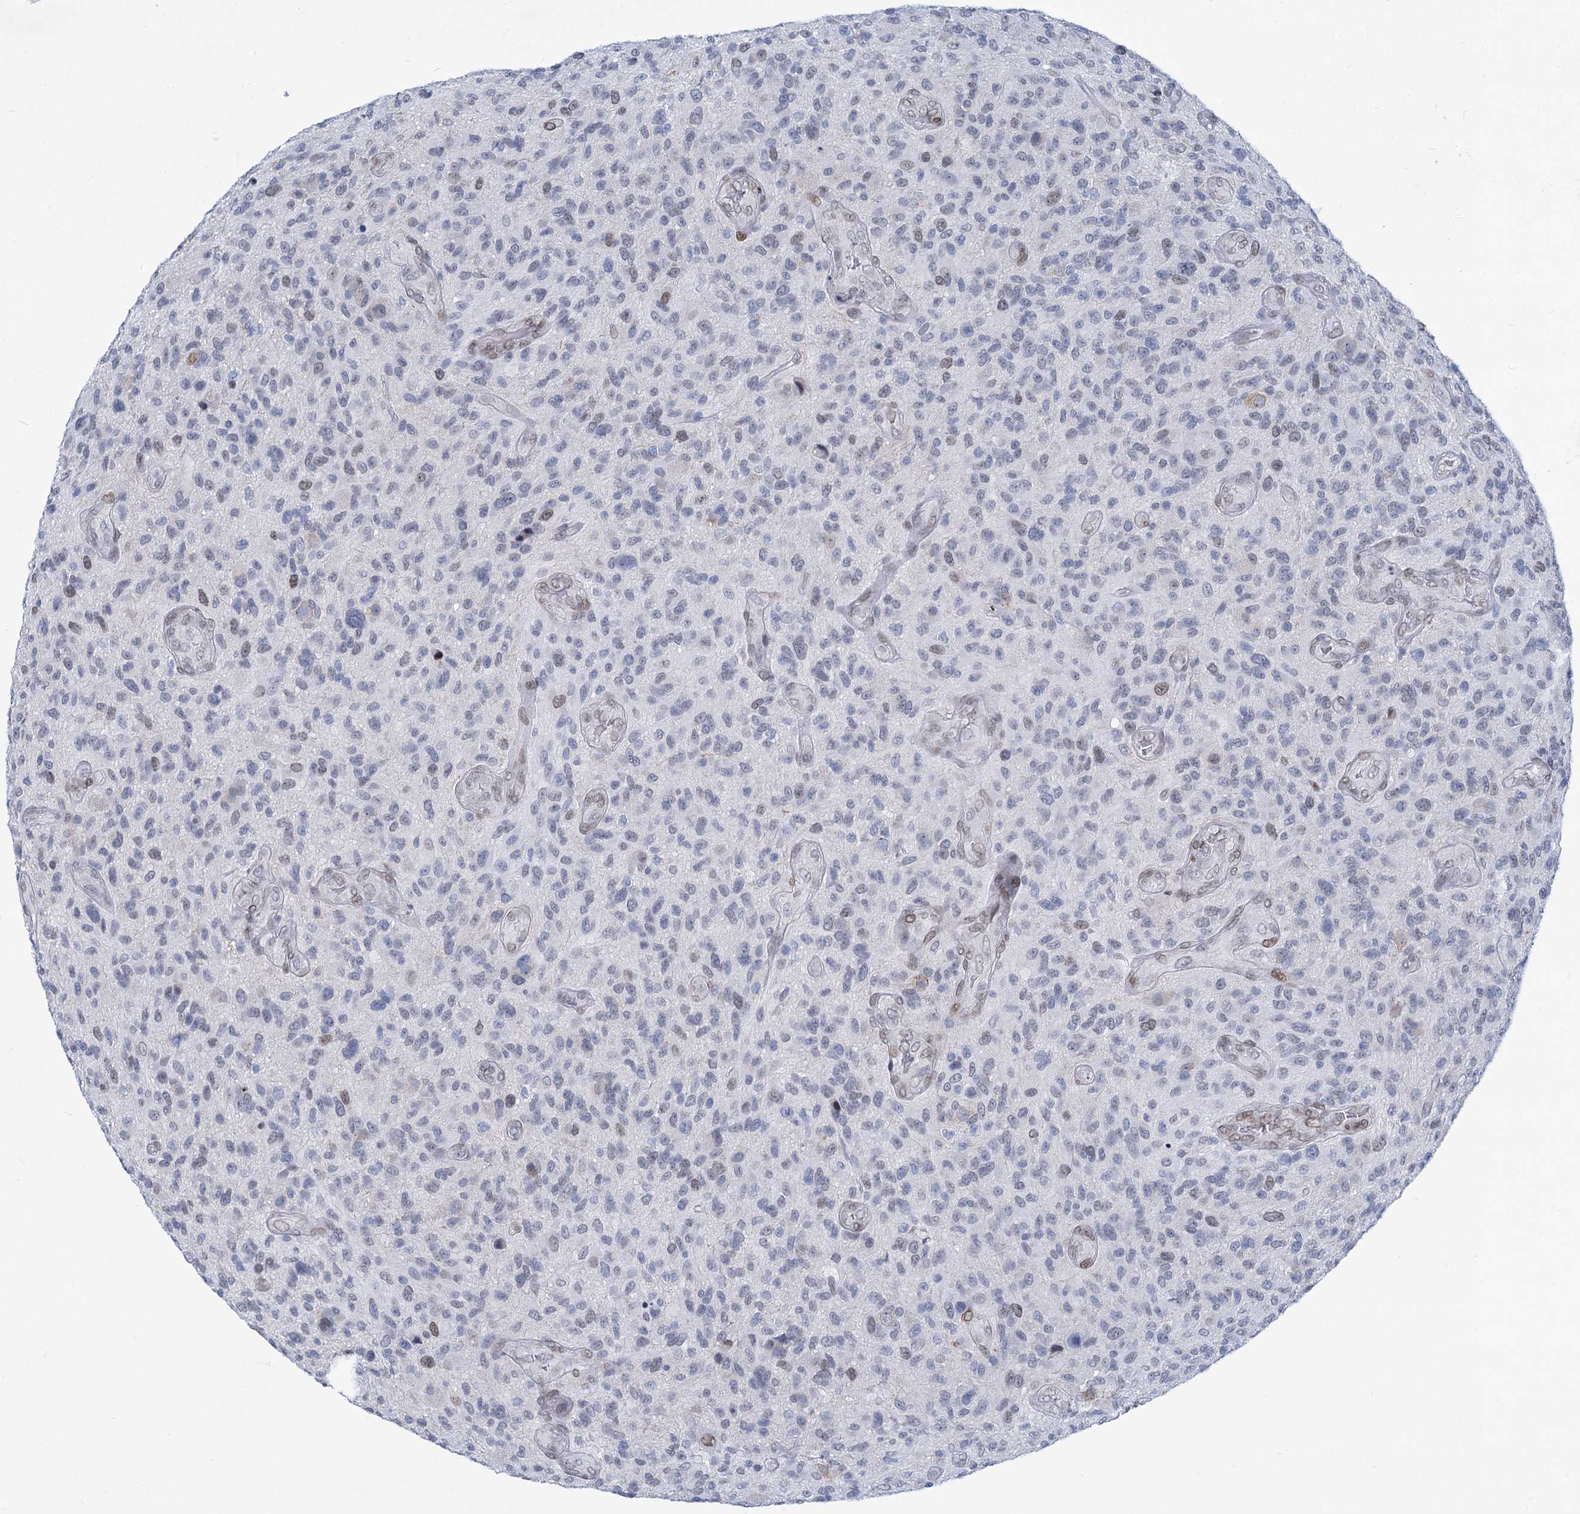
{"staining": {"intensity": "negative", "quantity": "none", "location": "none"}, "tissue": "glioma", "cell_type": "Tumor cells", "image_type": "cancer", "snomed": [{"axis": "morphology", "description": "Glioma, malignant, High grade"}, {"axis": "topography", "description": "Brain"}], "caption": "Human glioma stained for a protein using immunohistochemistry (IHC) reveals no positivity in tumor cells.", "gene": "PRSS35", "patient": {"sex": "male", "age": 47}}